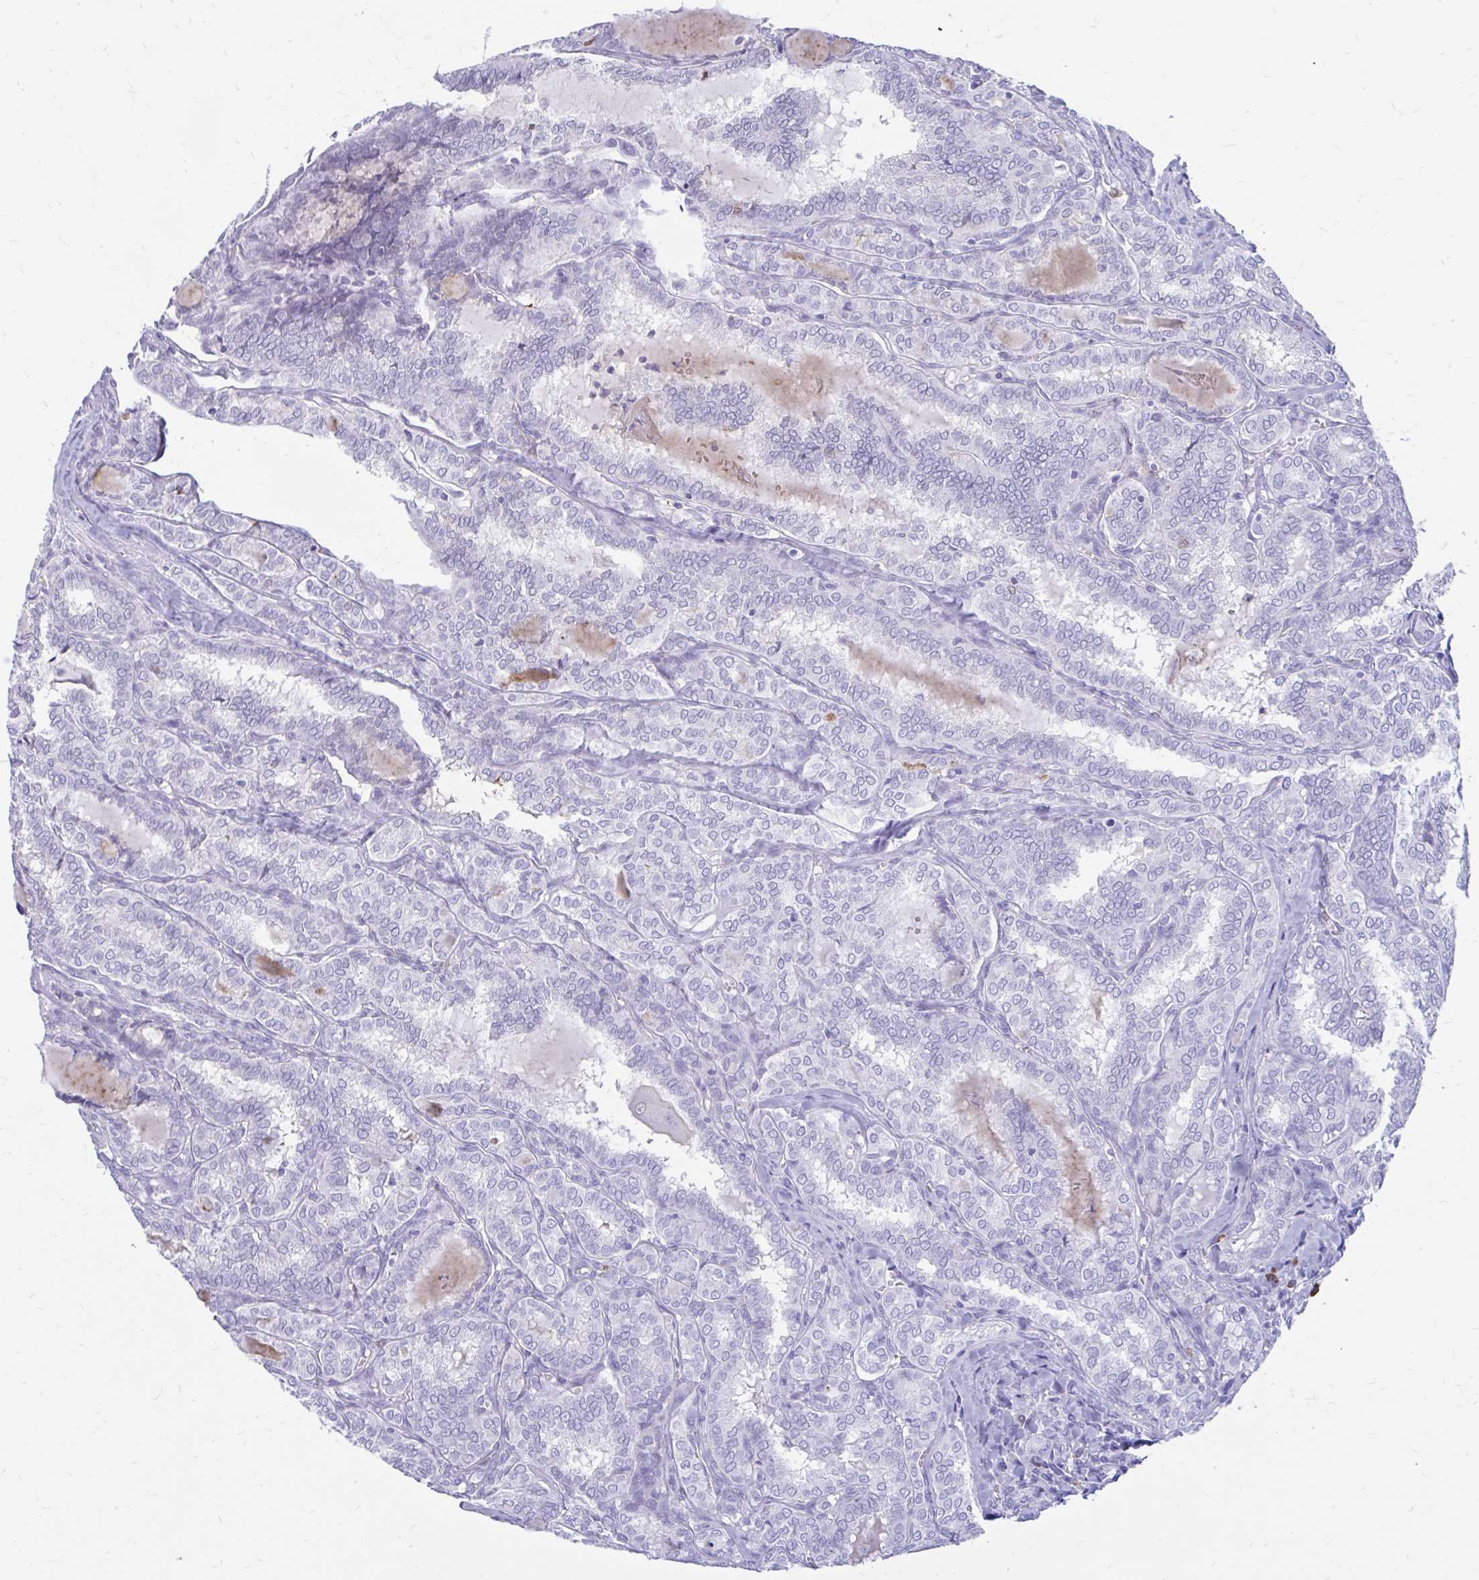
{"staining": {"intensity": "negative", "quantity": "none", "location": "none"}, "tissue": "thyroid cancer", "cell_type": "Tumor cells", "image_type": "cancer", "snomed": [{"axis": "morphology", "description": "Papillary adenocarcinoma, NOS"}, {"axis": "topography", "description": "Thyroid gland"}], "caption": "A photomicrograph of thyroid cancer (papillary adenocarcinoma) stained for a protein displays no brown staining in tumor cells.", "gene": "IGSF5", "patient": {"sex": "female", "age": 30}}